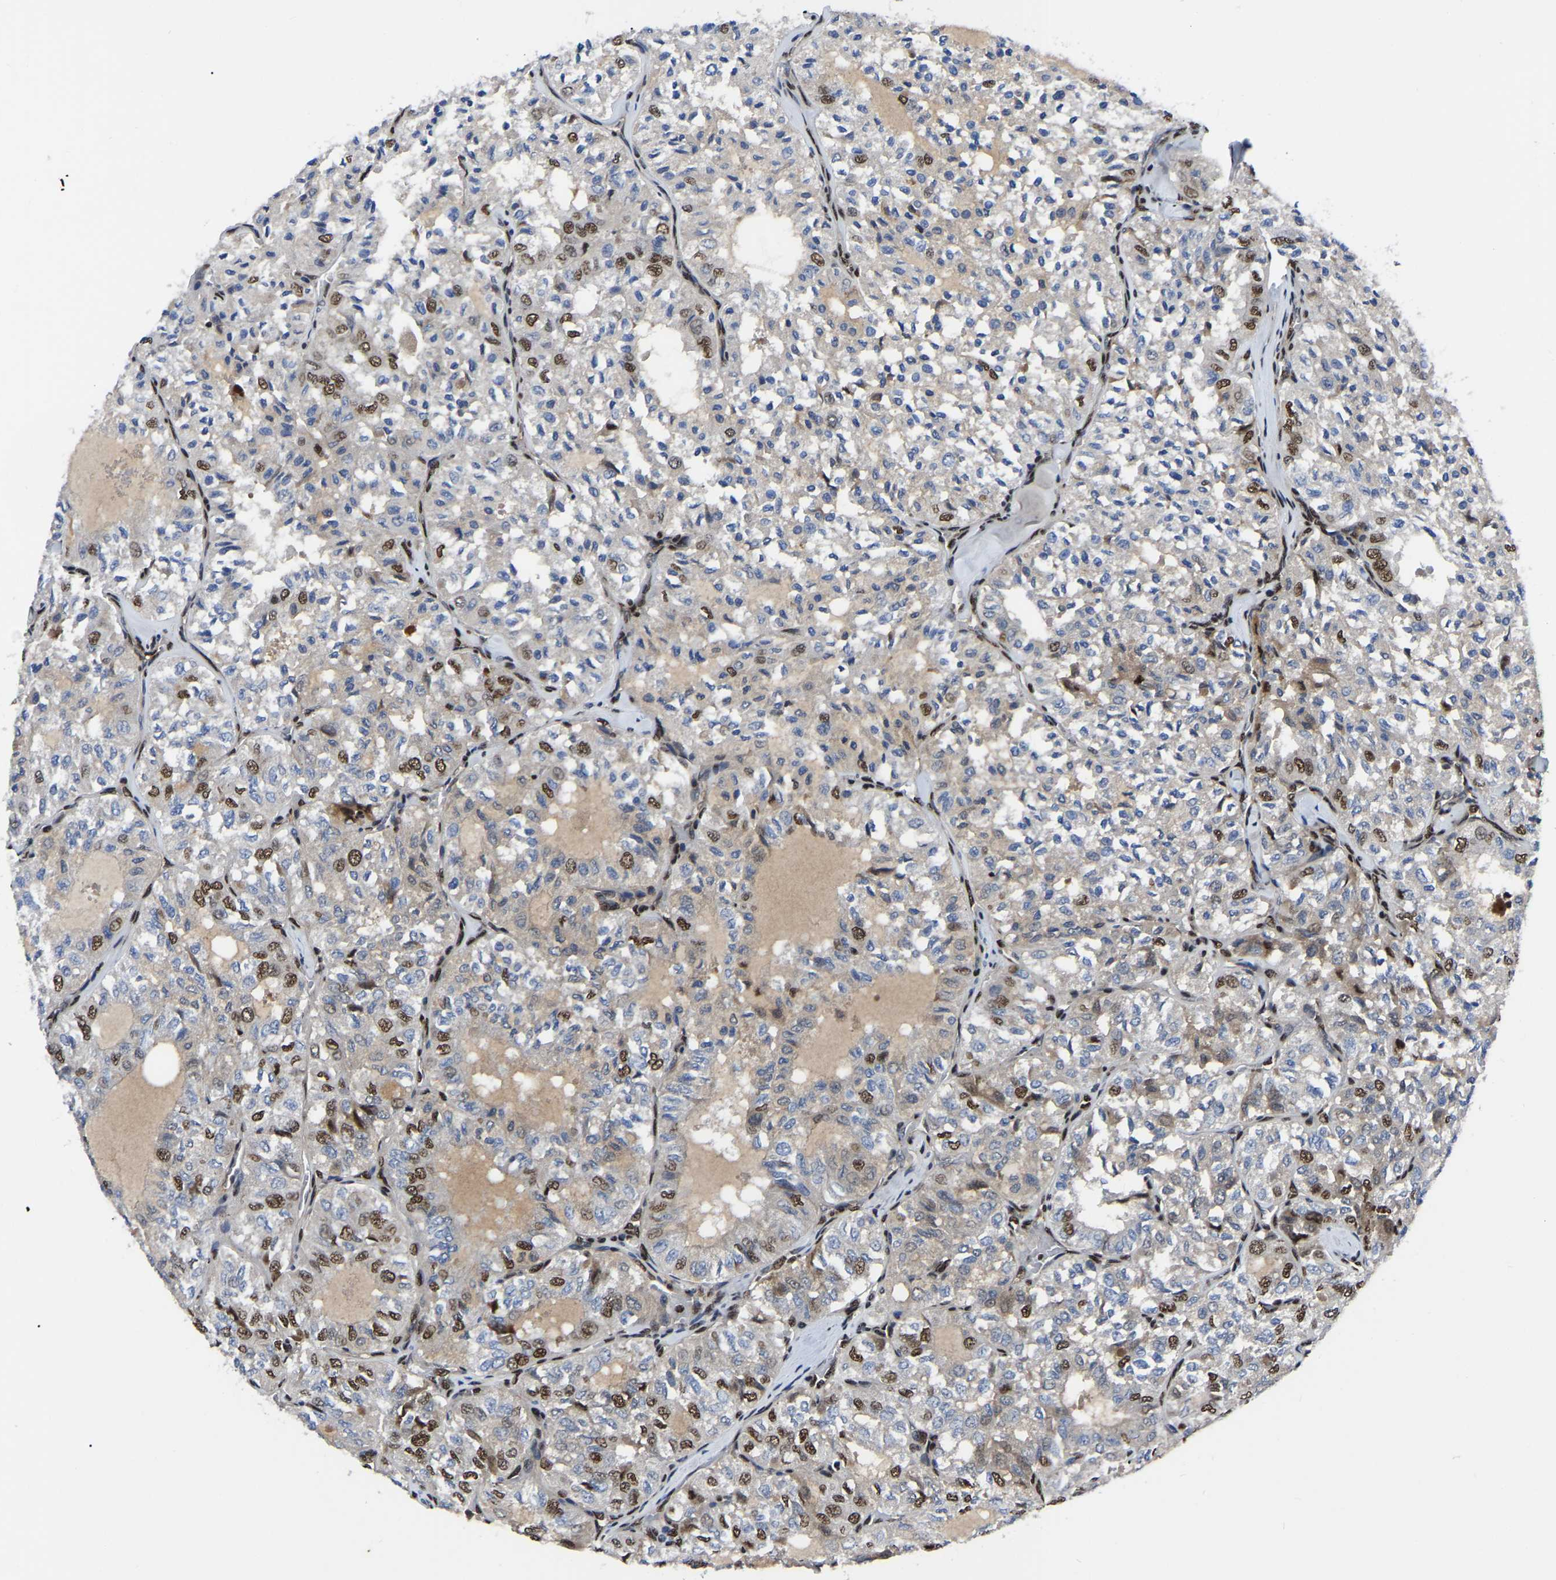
{"staining": {"intensity": "moderate", "quantity": "25%-75%", "location": "nuclear"}, "tissue": "thyroid cancer", "cell_type": "Tumor cells", "image_type": "cancer", "snomed": [{"axis": "morphology", "description": "Follicular adenoma carcinoma, NOS"}, {"axis": "topography", "description": "Thyroid gland"}], "caption": "Immunohistochemical staining of human follicular adenoma carcinoma (thyroid) demonstrates medium levels of moderate nuclear staining in about 25%-75% of tumor cells.", "gene": "TRIM35", "patient": {"sex": "male", "age": 75}}